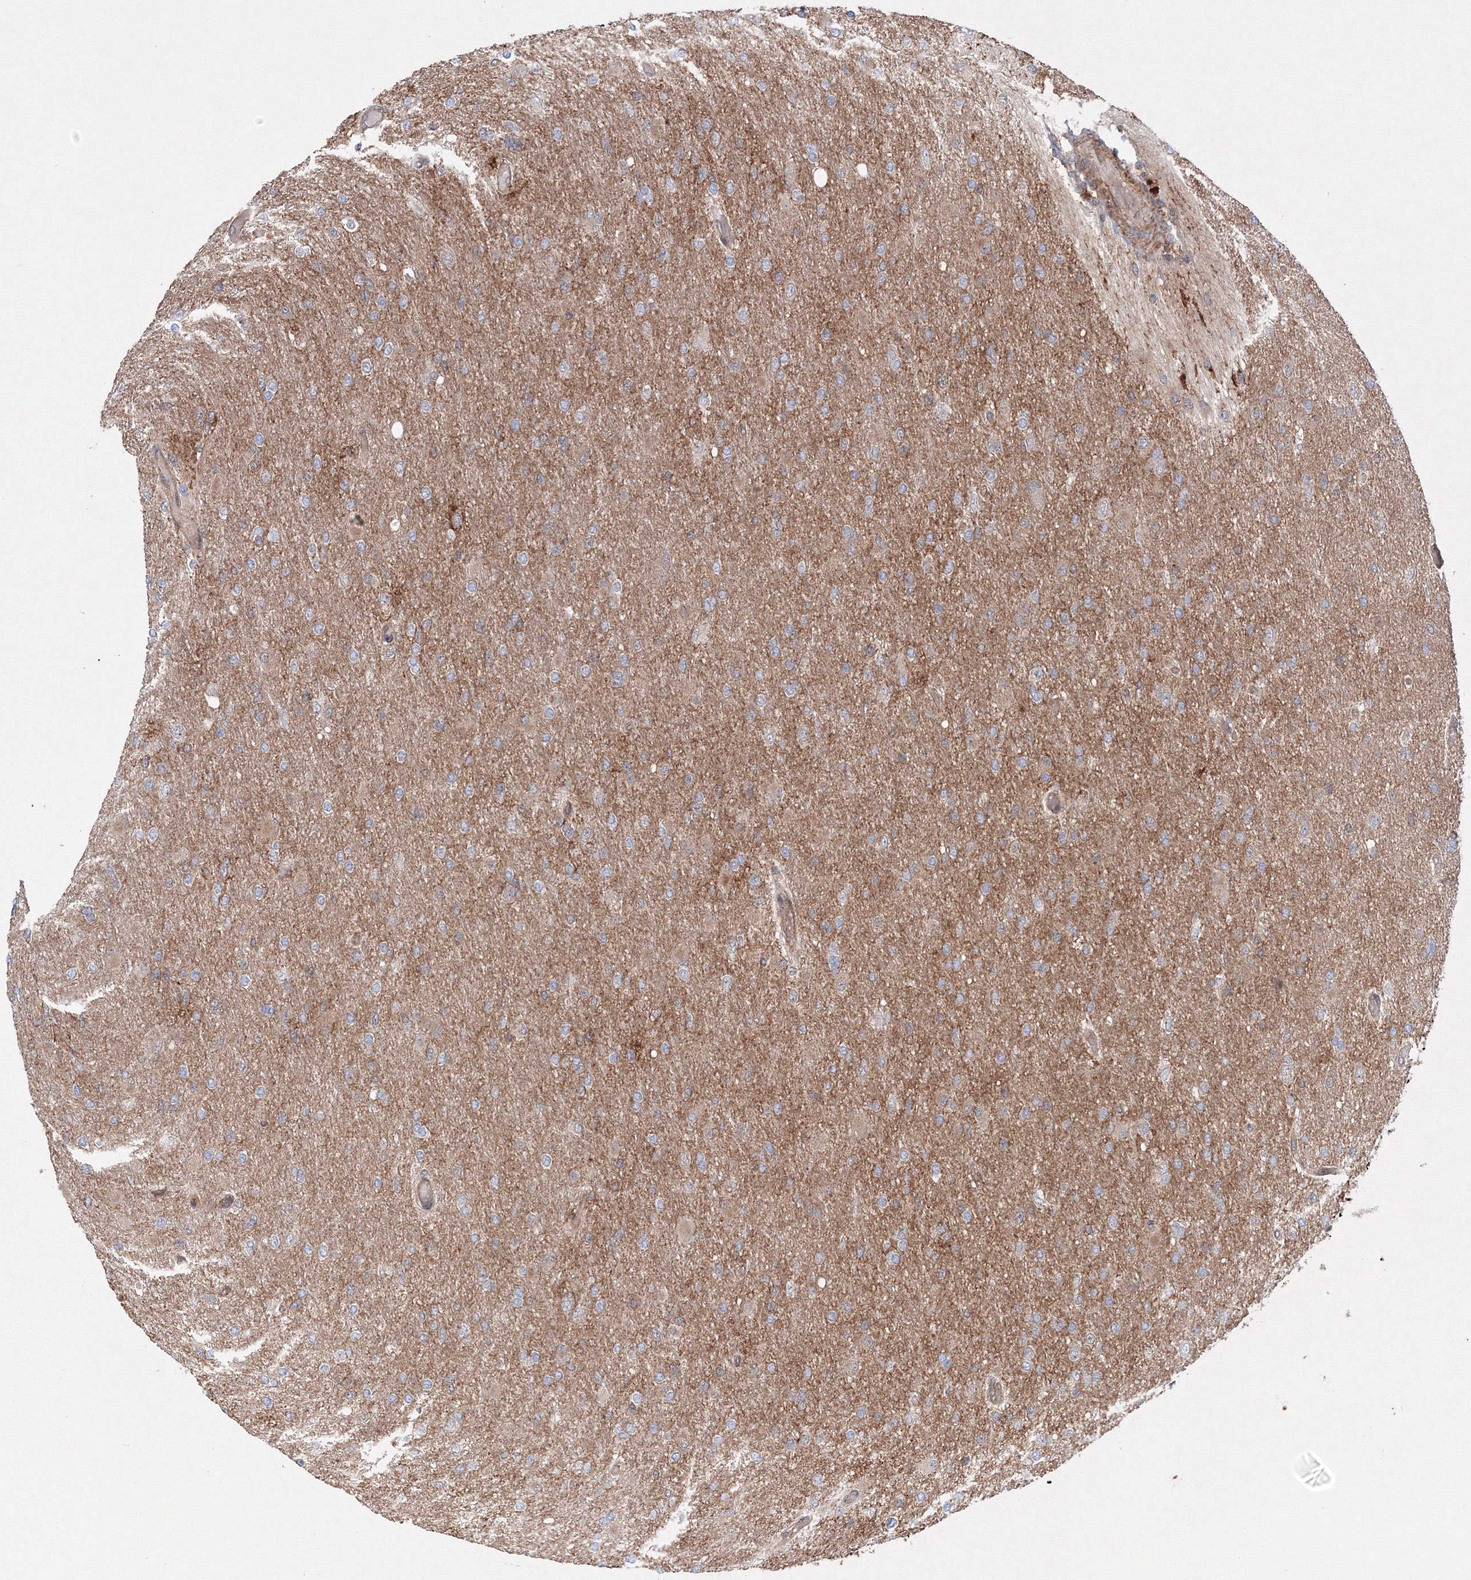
{"staining": {"intensity": "negative", "quantity": "none", "location": "none"}, "tissue": "glioma", "cell_type": "Tumor cells", "image_type": "cancer", "snomed": [{"axis": "morphology", "description": "Glioma, malignant, High grade"}, {"axis": "topography", "description": "Cerebral cortex"}], "caption": "Tumor cells show no significant positivity in glioma.", "gene": "DCTD", "patient": {"sex": "female", "age": 36}}